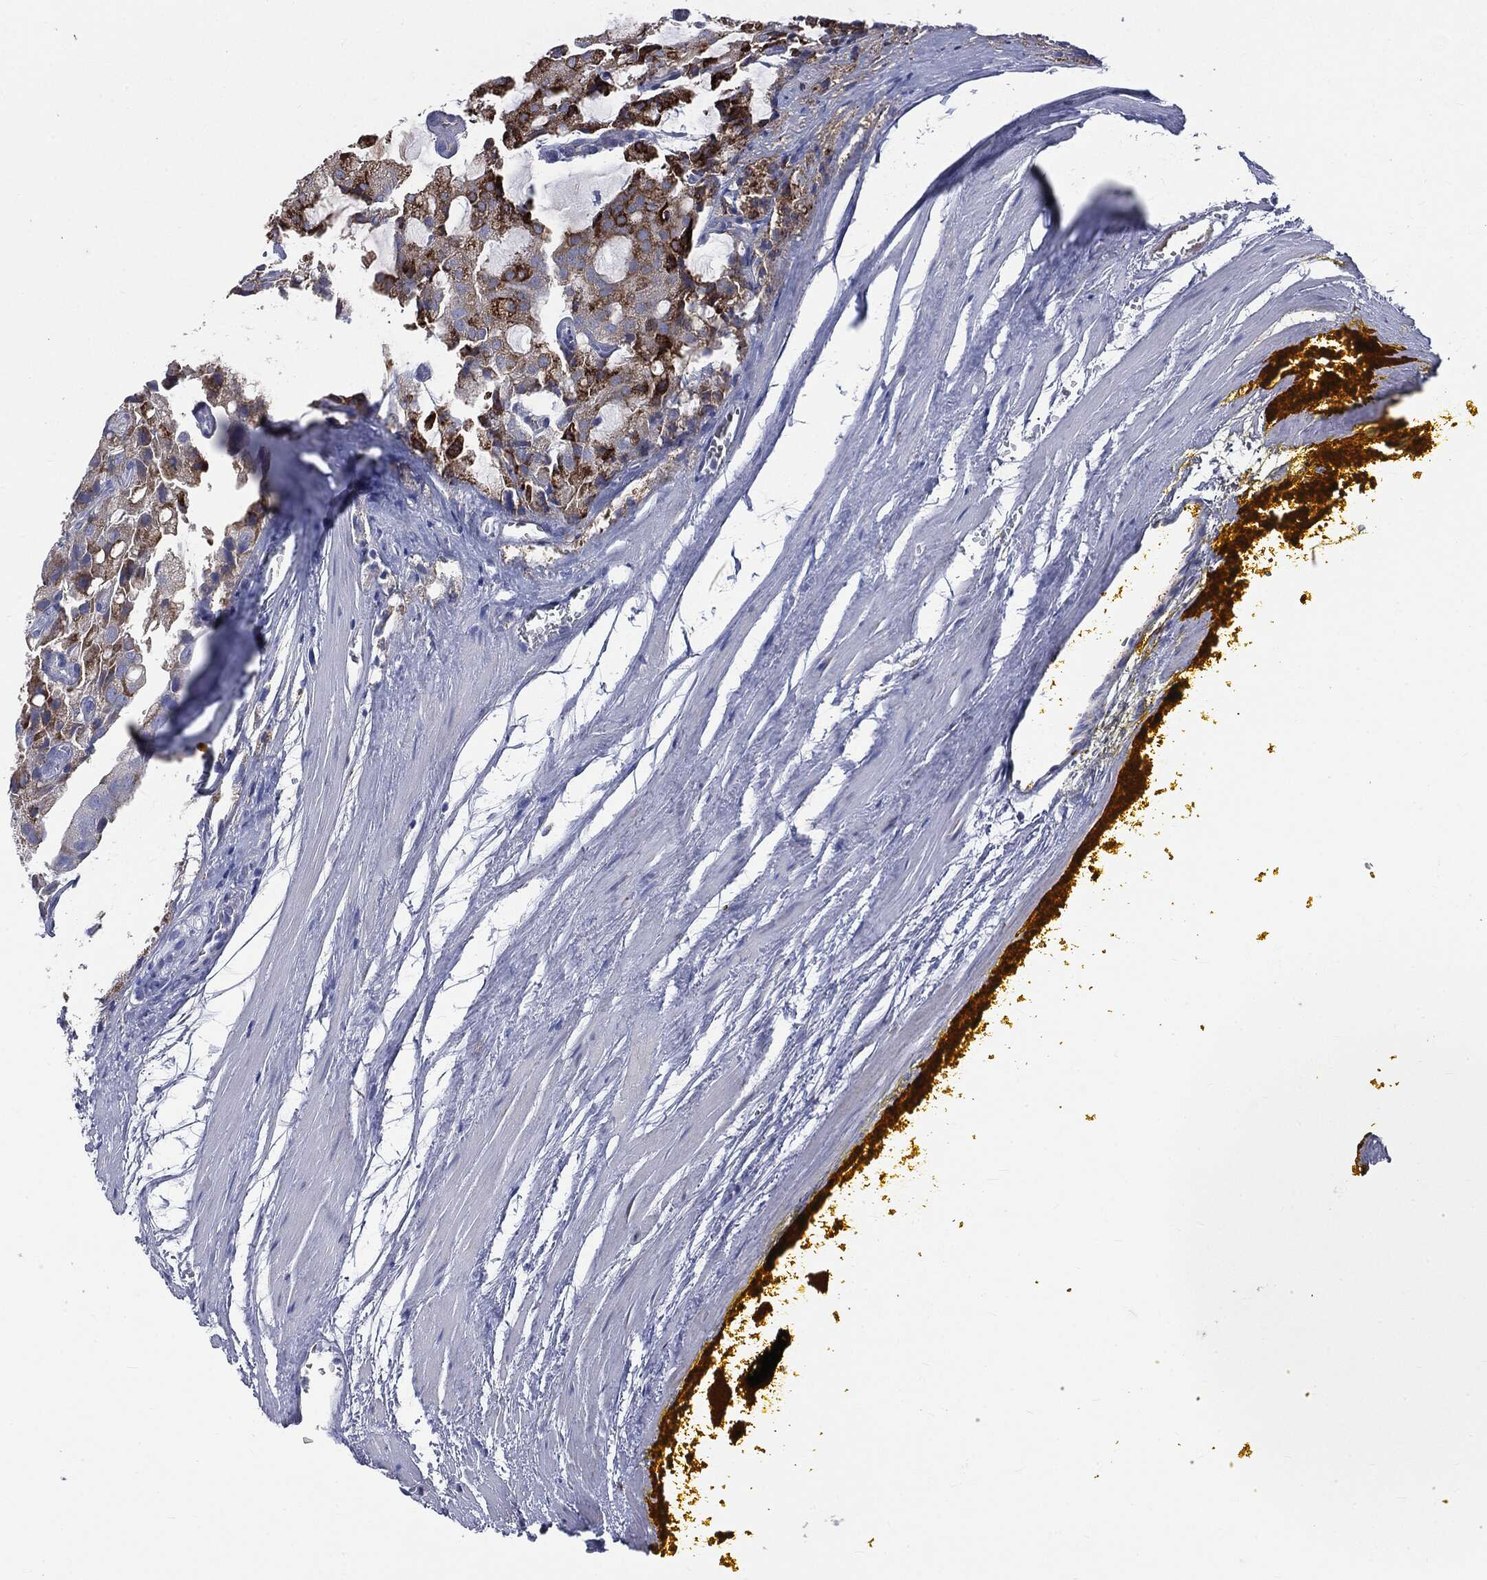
{"staining": {"intensity": "strong", "quantity": "<25%", "location": "cytoplasmic/membranous"}, "tissue": "prostate cancer", "cell_type": "Tumor cells", "image_type": "cancer", "snomed": [{"axis": "morphology", "description": "Adenocarcinoma, NOS"}, {"axis": "topography", "description": "Prostate and seminal vesicle, NOS"}, {"axis": "topography", "description": "Prostate"}], "caption": "A photomicrograph of adenocarcinoma (prostate) stained for a protein shows strong cytoplasmic/membranous brown staining in tumor cells. (Brightfield microscopy of DAB IHC at high magnification).", "gene": "PTGS2", "patient": {"sex": "male", "age": 67}}